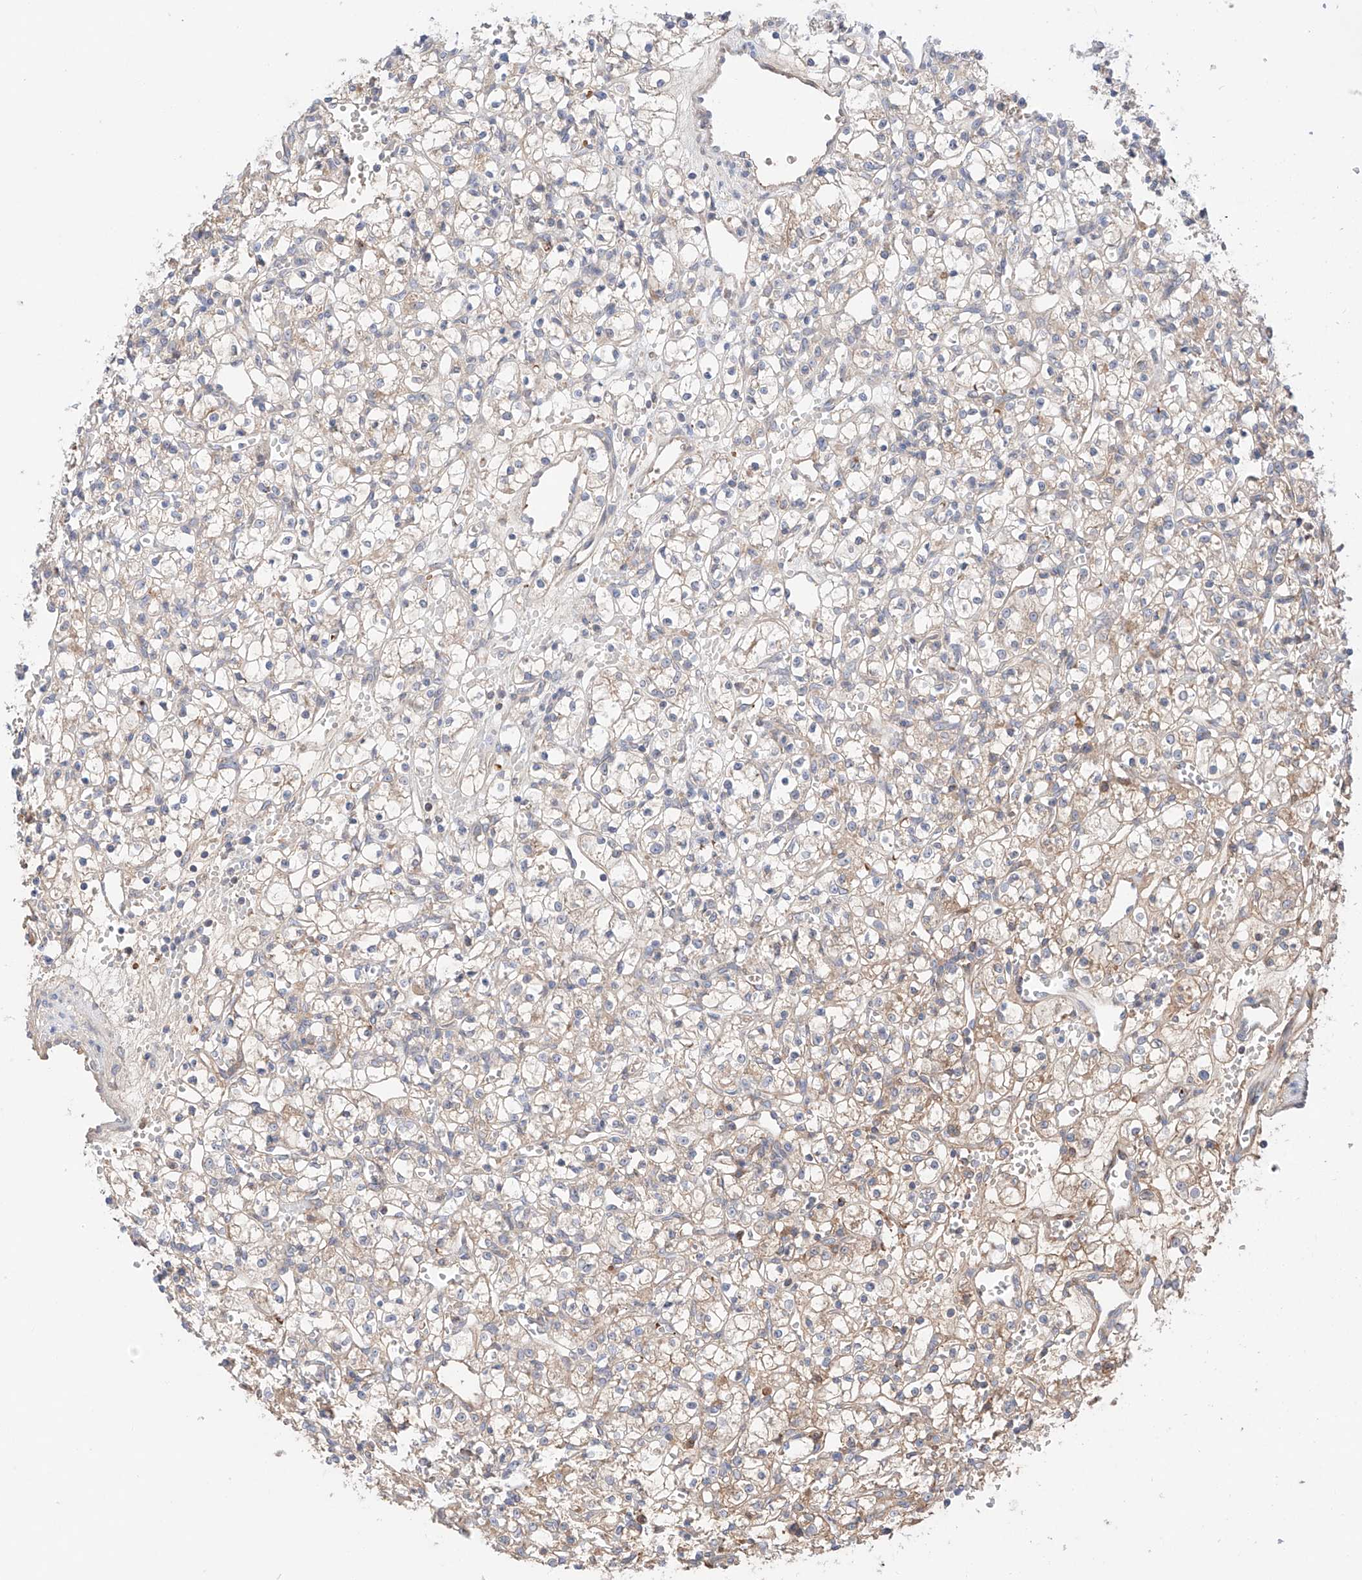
{"staining": {"intensity": "negative", "quantity": "none", "location": "none"}, "tissue": "renal cancer", "cell_type": "Tumor cells", "image_type": "cancer", "snomed": [{"axis": "morphology", "description": "Adenocarcinoma, NOS"}, {"axis": "topography", "description": "Kidney"}], "caption": "A micrograph of human adenocarcinoma (renal) is negative for staining in tumor cells.", "gene": "PGGT1B", "patient": {"sex": "female", "age": 59}}